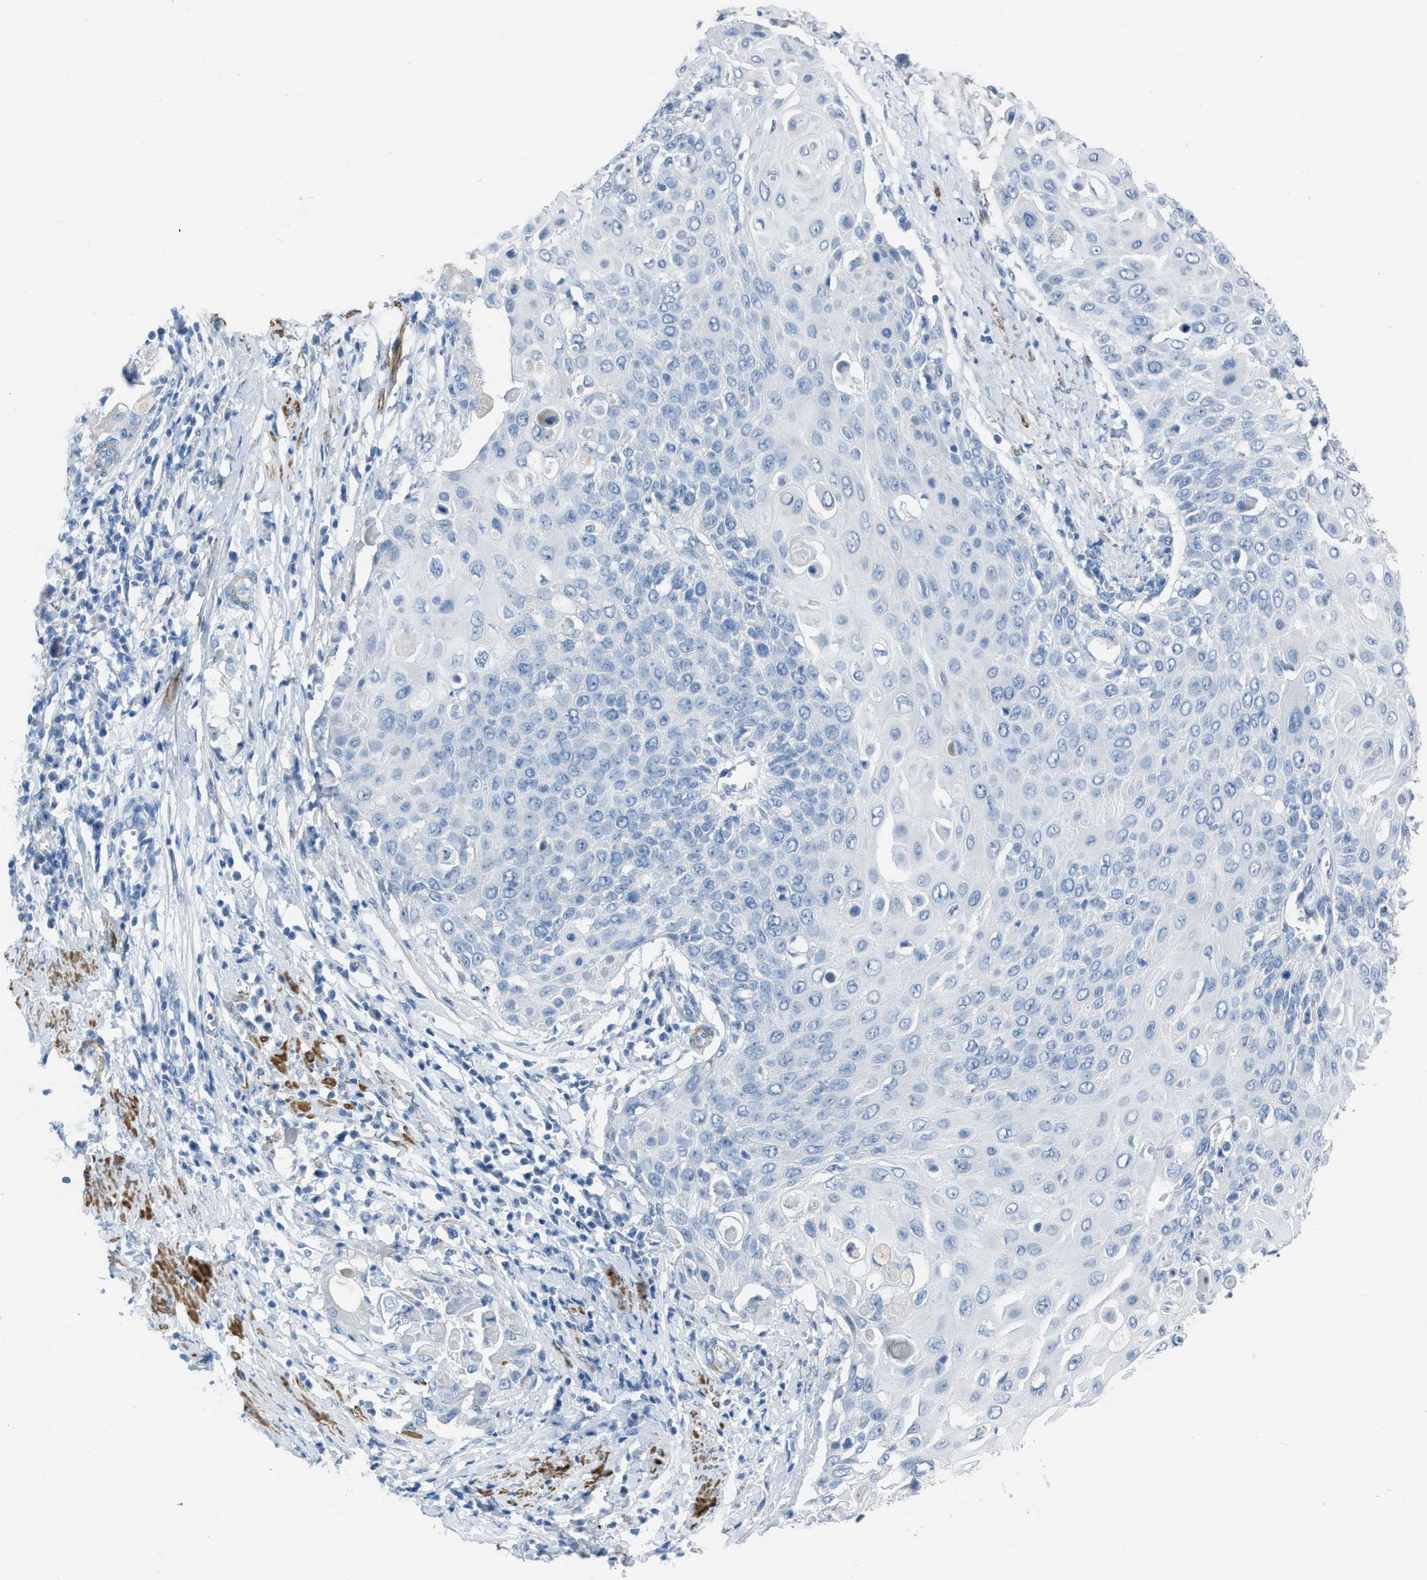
{"staining": {"intensity": "negative", "quantity": "none", "location": "none"}, "tissue": "cervical cancer", "cell_type": "Tumor cells", "image_type": "cancer", "snomed": [{"axis": "morphology", "description": "Squamous cell carcinoma, NOS"}, {"axis": "topography", "description": "Cervix"}], "caption": "Protein analysis of cervical cancer exhibits no significant expression in tumor cells.", "gene": "SPATC1L", "patient": {"sex": "female", "age": 39}}